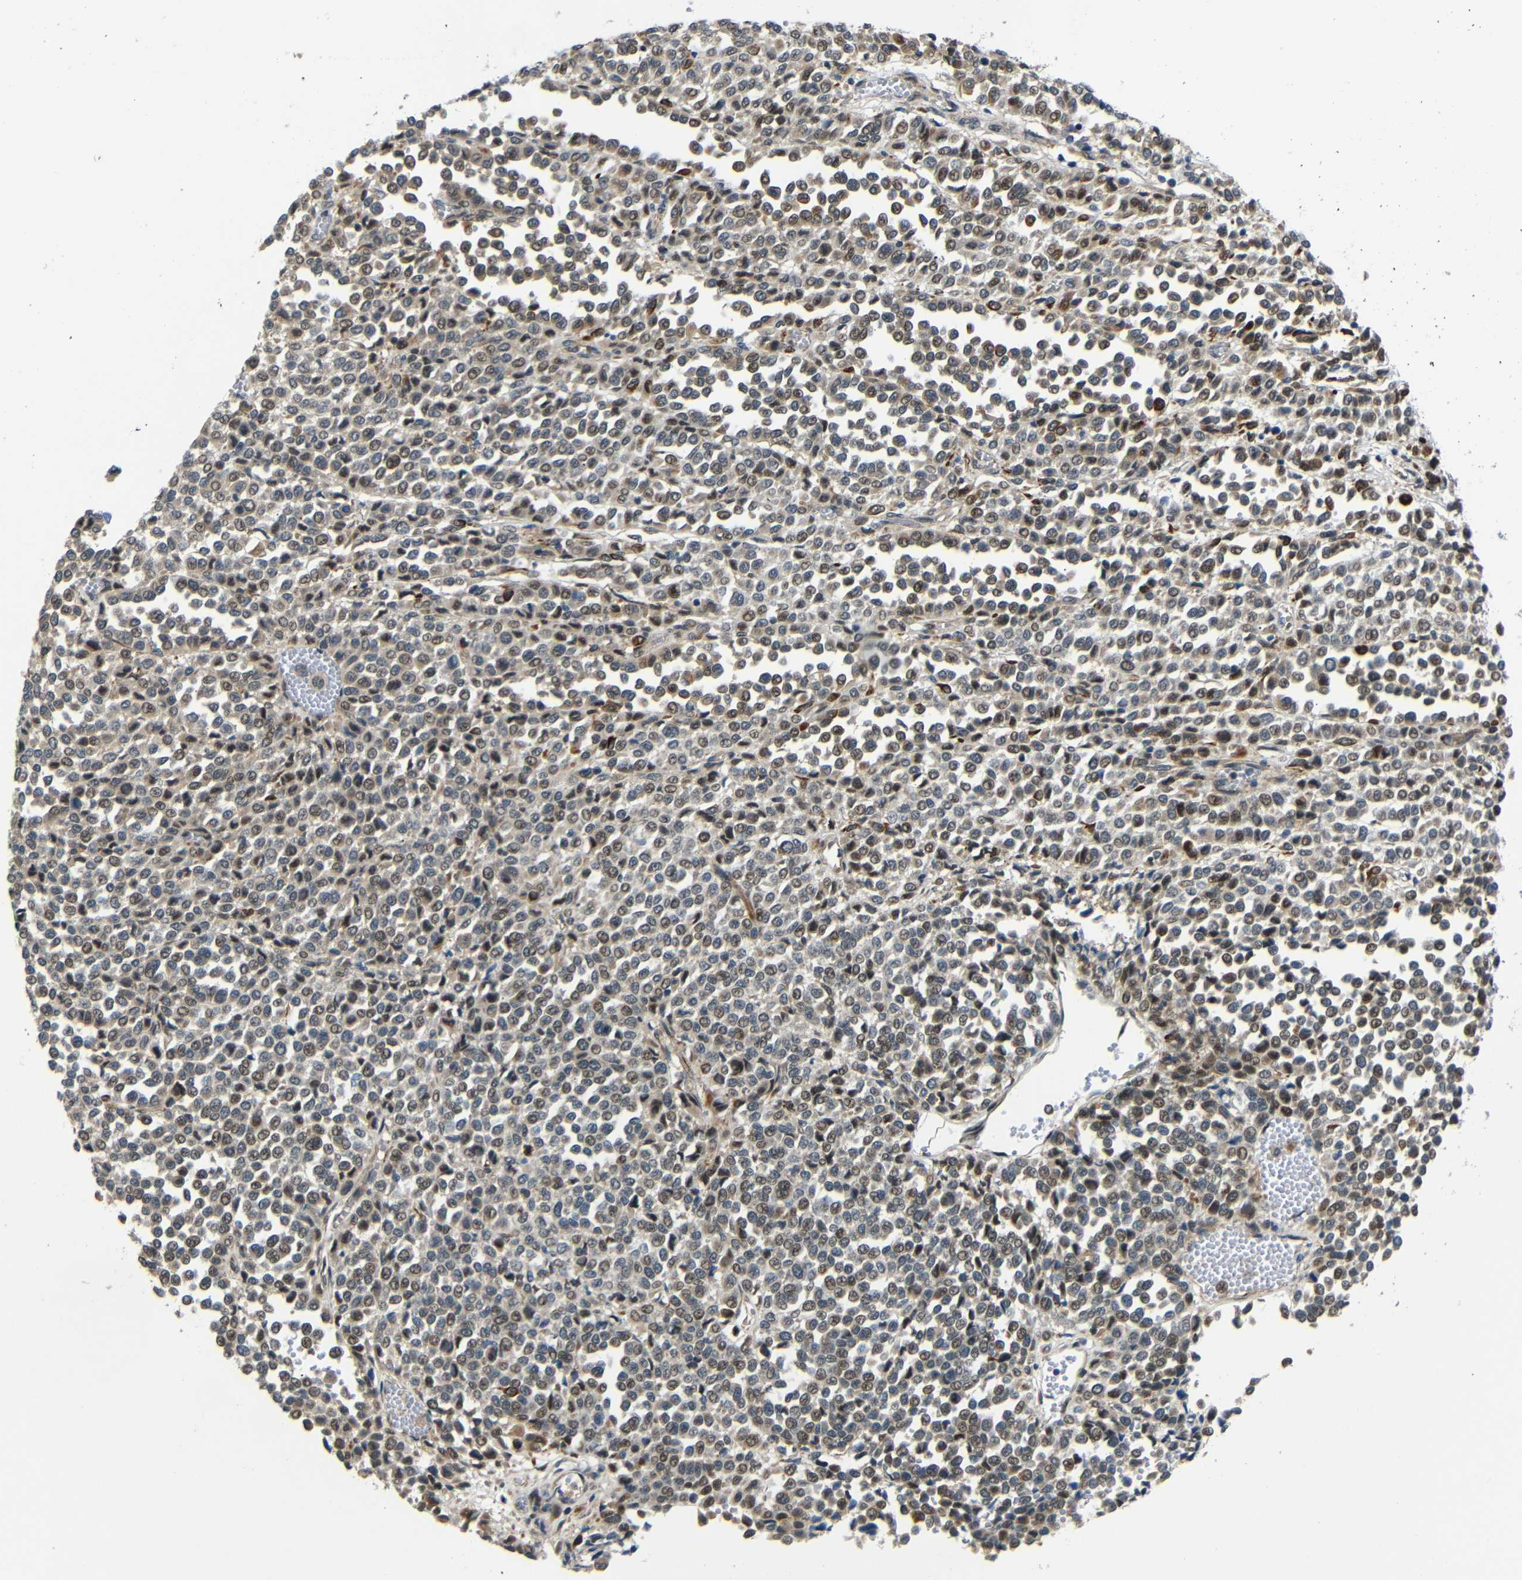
{"staining": {"intensity": "weak", "quantity": ">75%", "location": "cytoplasmic/membranous,nuclear"}, "tissue": "melanoma", "cell_type": "Tumor cells", "image_type": "cancer", "snomed": [{"axis": "morphology", "description": "Malignant melanoma, Metastatic site"}, {"axis": "topography", "description": "Pancreas"}], "caption": "A low amount of weak cytoplasmic/membranous and nuclear staining is seen in about >75% of tumor cells in melanoma tissue. Nuclei are stained in blue.", "gene": "SYDE1", "patient": {"sex": "female", "age": 30}}